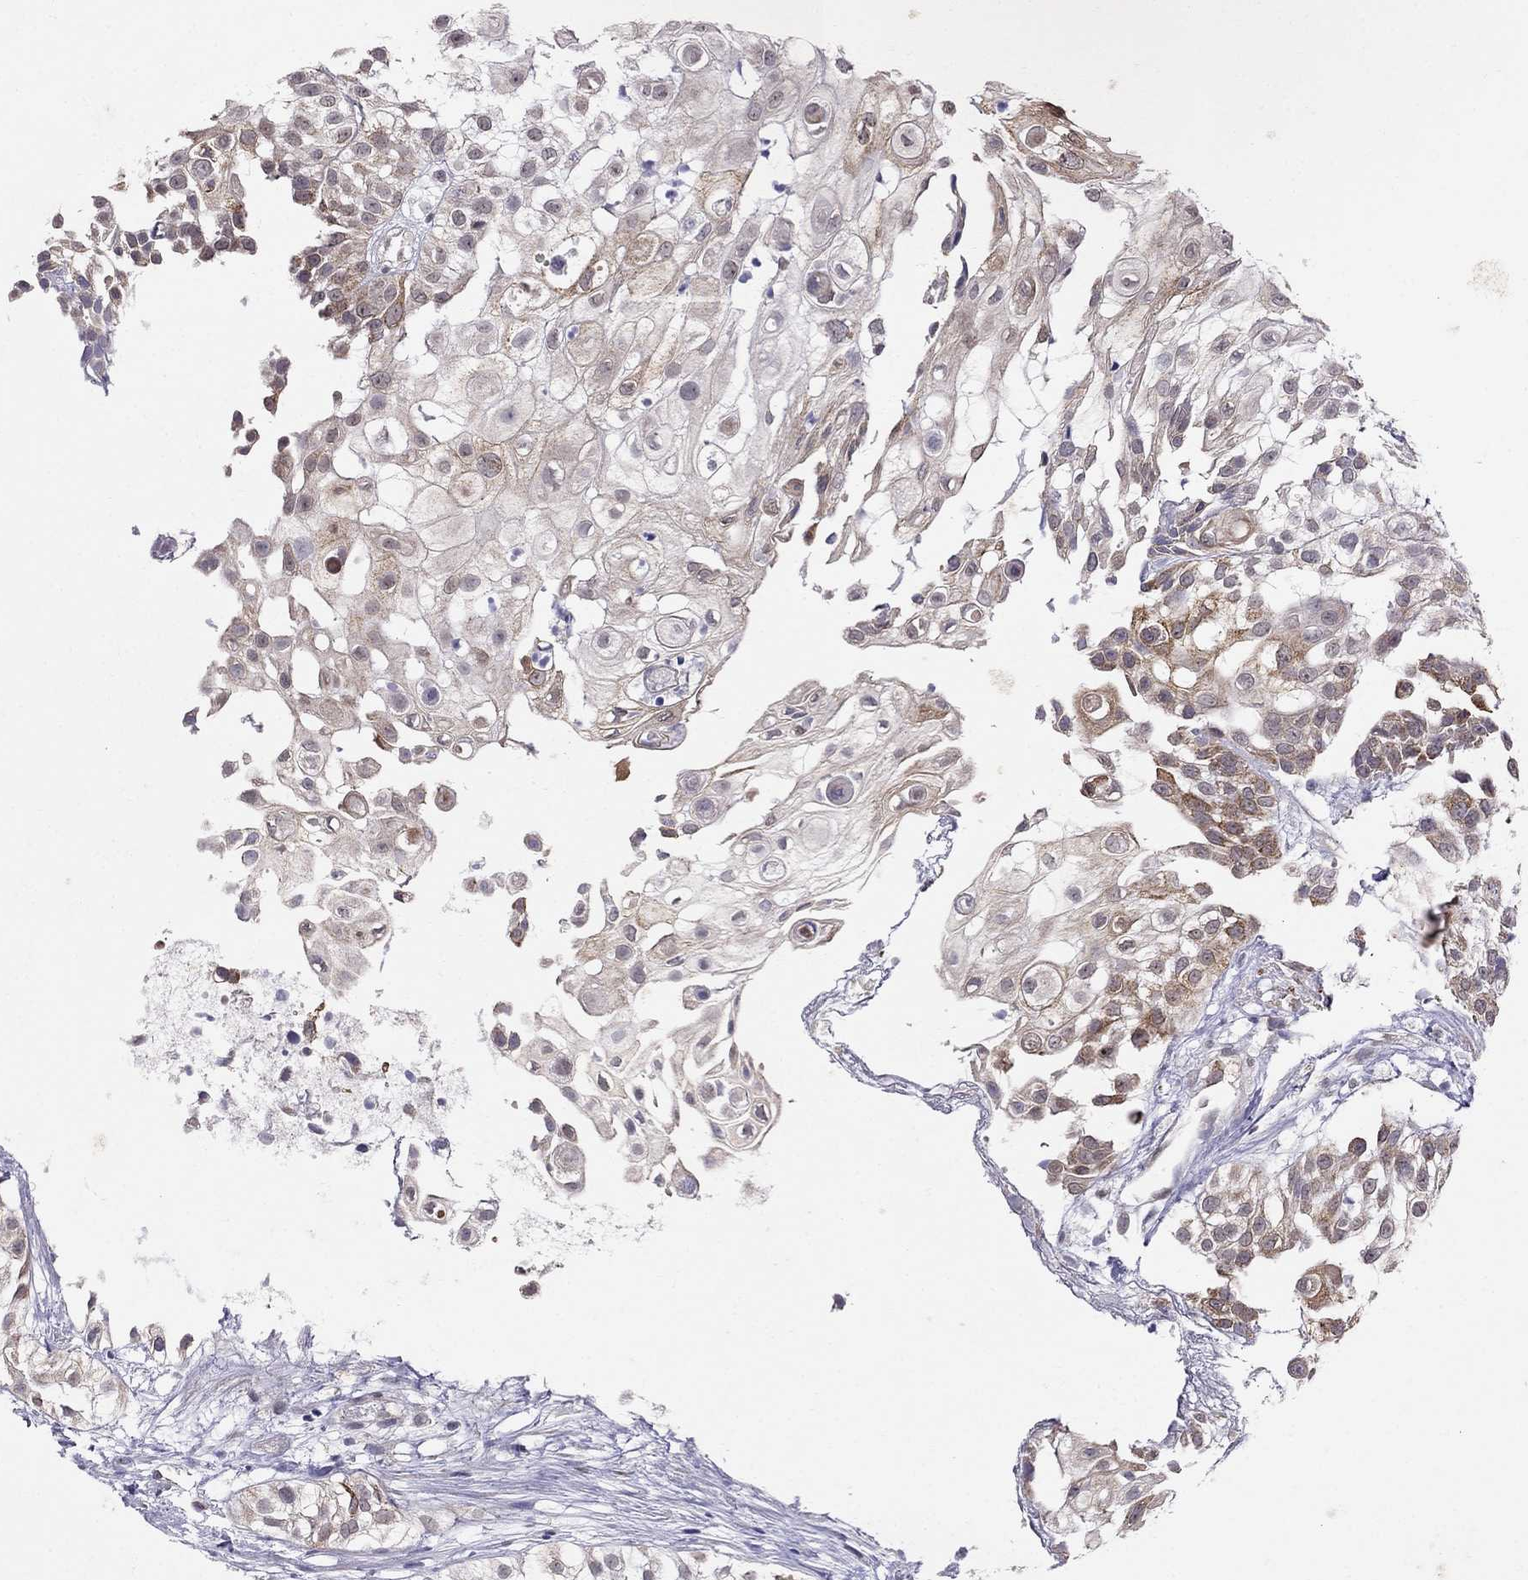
{"staining": {"intensity": "moderate", "quantity": "25%-75%", "location": "cytoplasmic/membranous"}, "tissue": "urothelial cancer", "cell_type": "Tumor cells", "image_type": "cancer", "snomed": [{"axis": "morphology", "description": "Urothelial carcinoma, High grade"}, {"axis": "topography", "description": "Urinary bladder"}], "caption": "A brown stain shows moderate cytoplasmic/membranous staining of a protein in urothelial carcinoma (high-grade) tumor cells.", "gene": "MYO3B", "patient": {"sex": "female", "age": 79}}